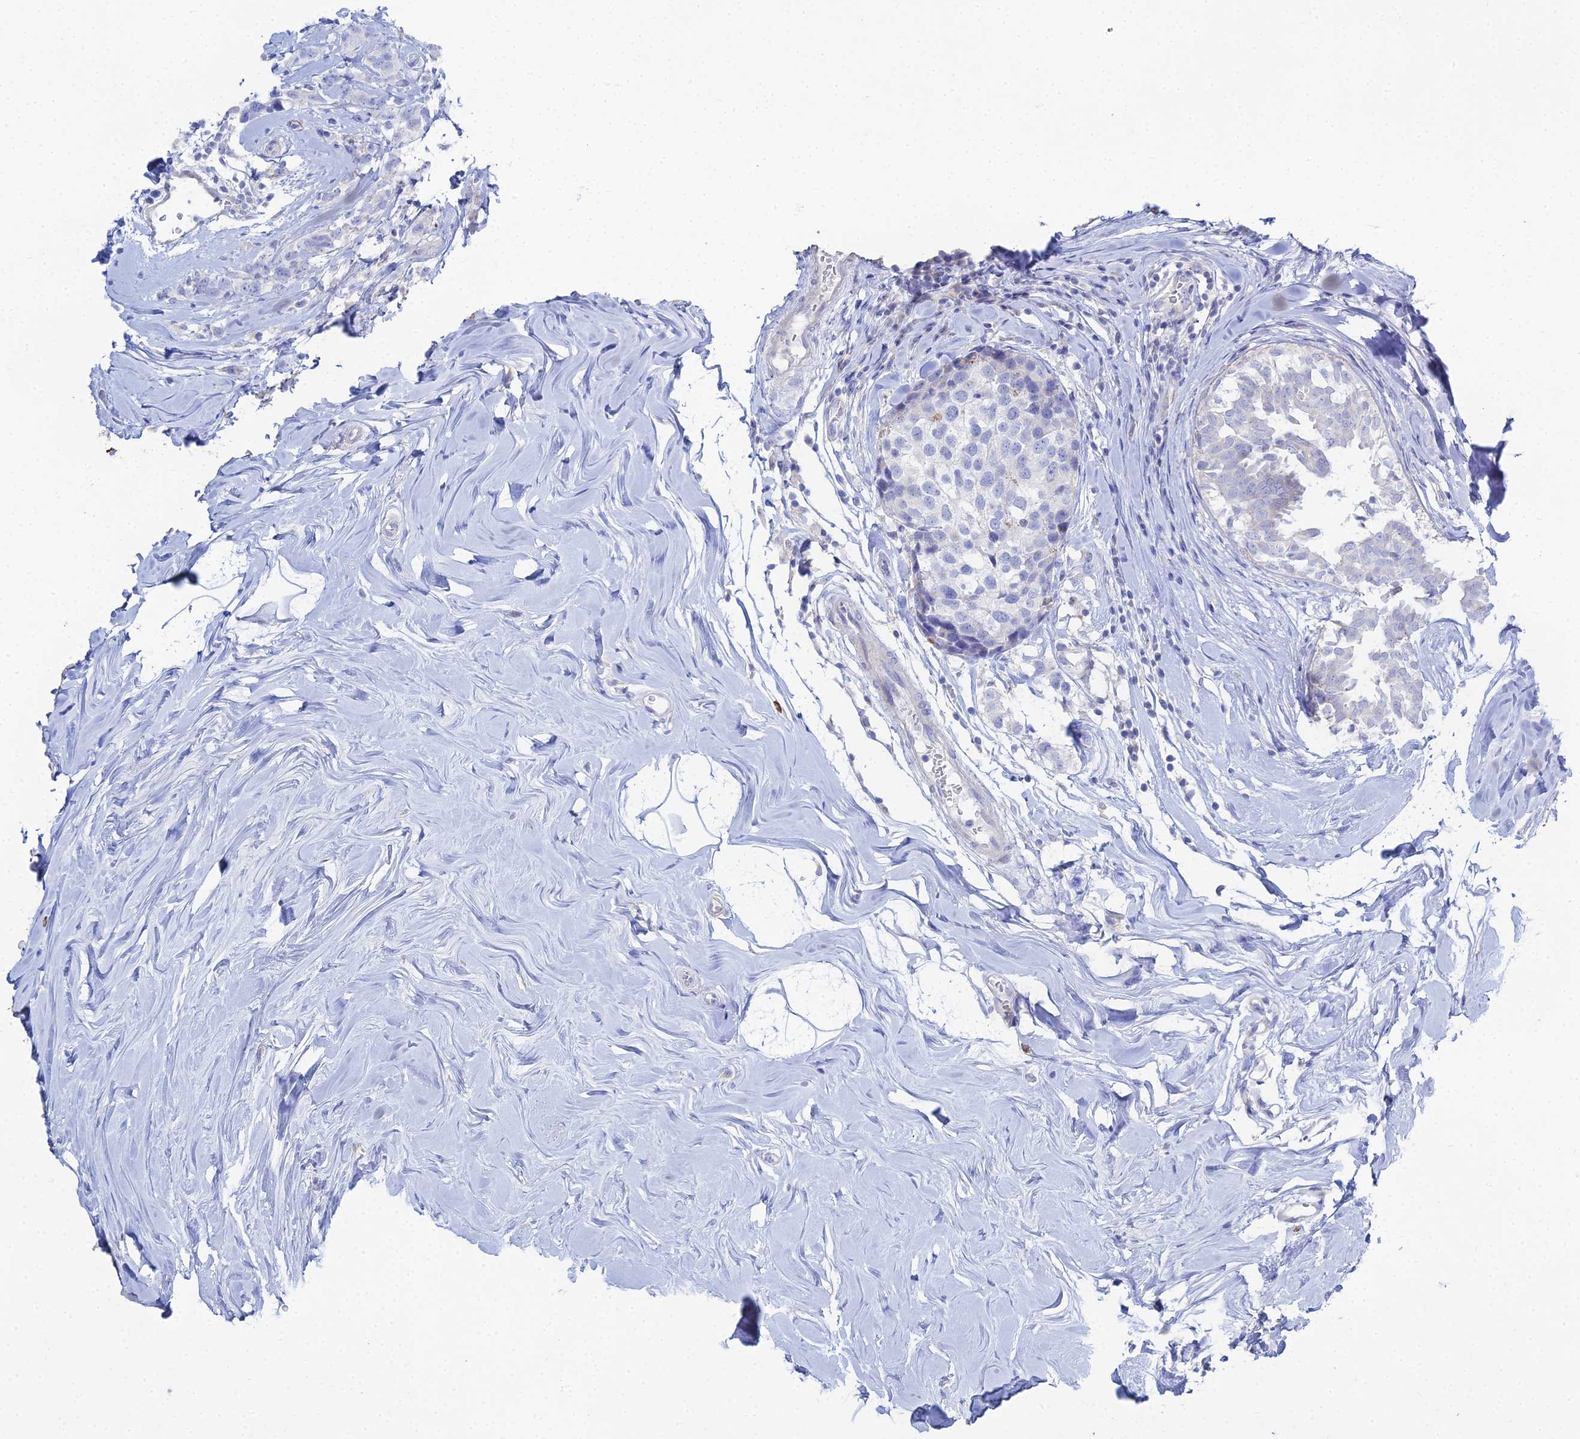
{"staining": {"intensity": "negative", "quantity": "none", "location": "none"}, "tissue": "breast cancer", "cell_type": "Tumor cells", "image_type": "cancer", "snomed": [{"axis": "morphology", "description": "Lobular carcinoma"}, {"axis": "topography", "description": "Breast"}], "caption": "Immunohistochemistry (IHC) of human breast cancer (lobular carcinoma) shows no staining in tumor cells.", "gene": "DHX34", "patient": {"sex": "female", "age": 59}}